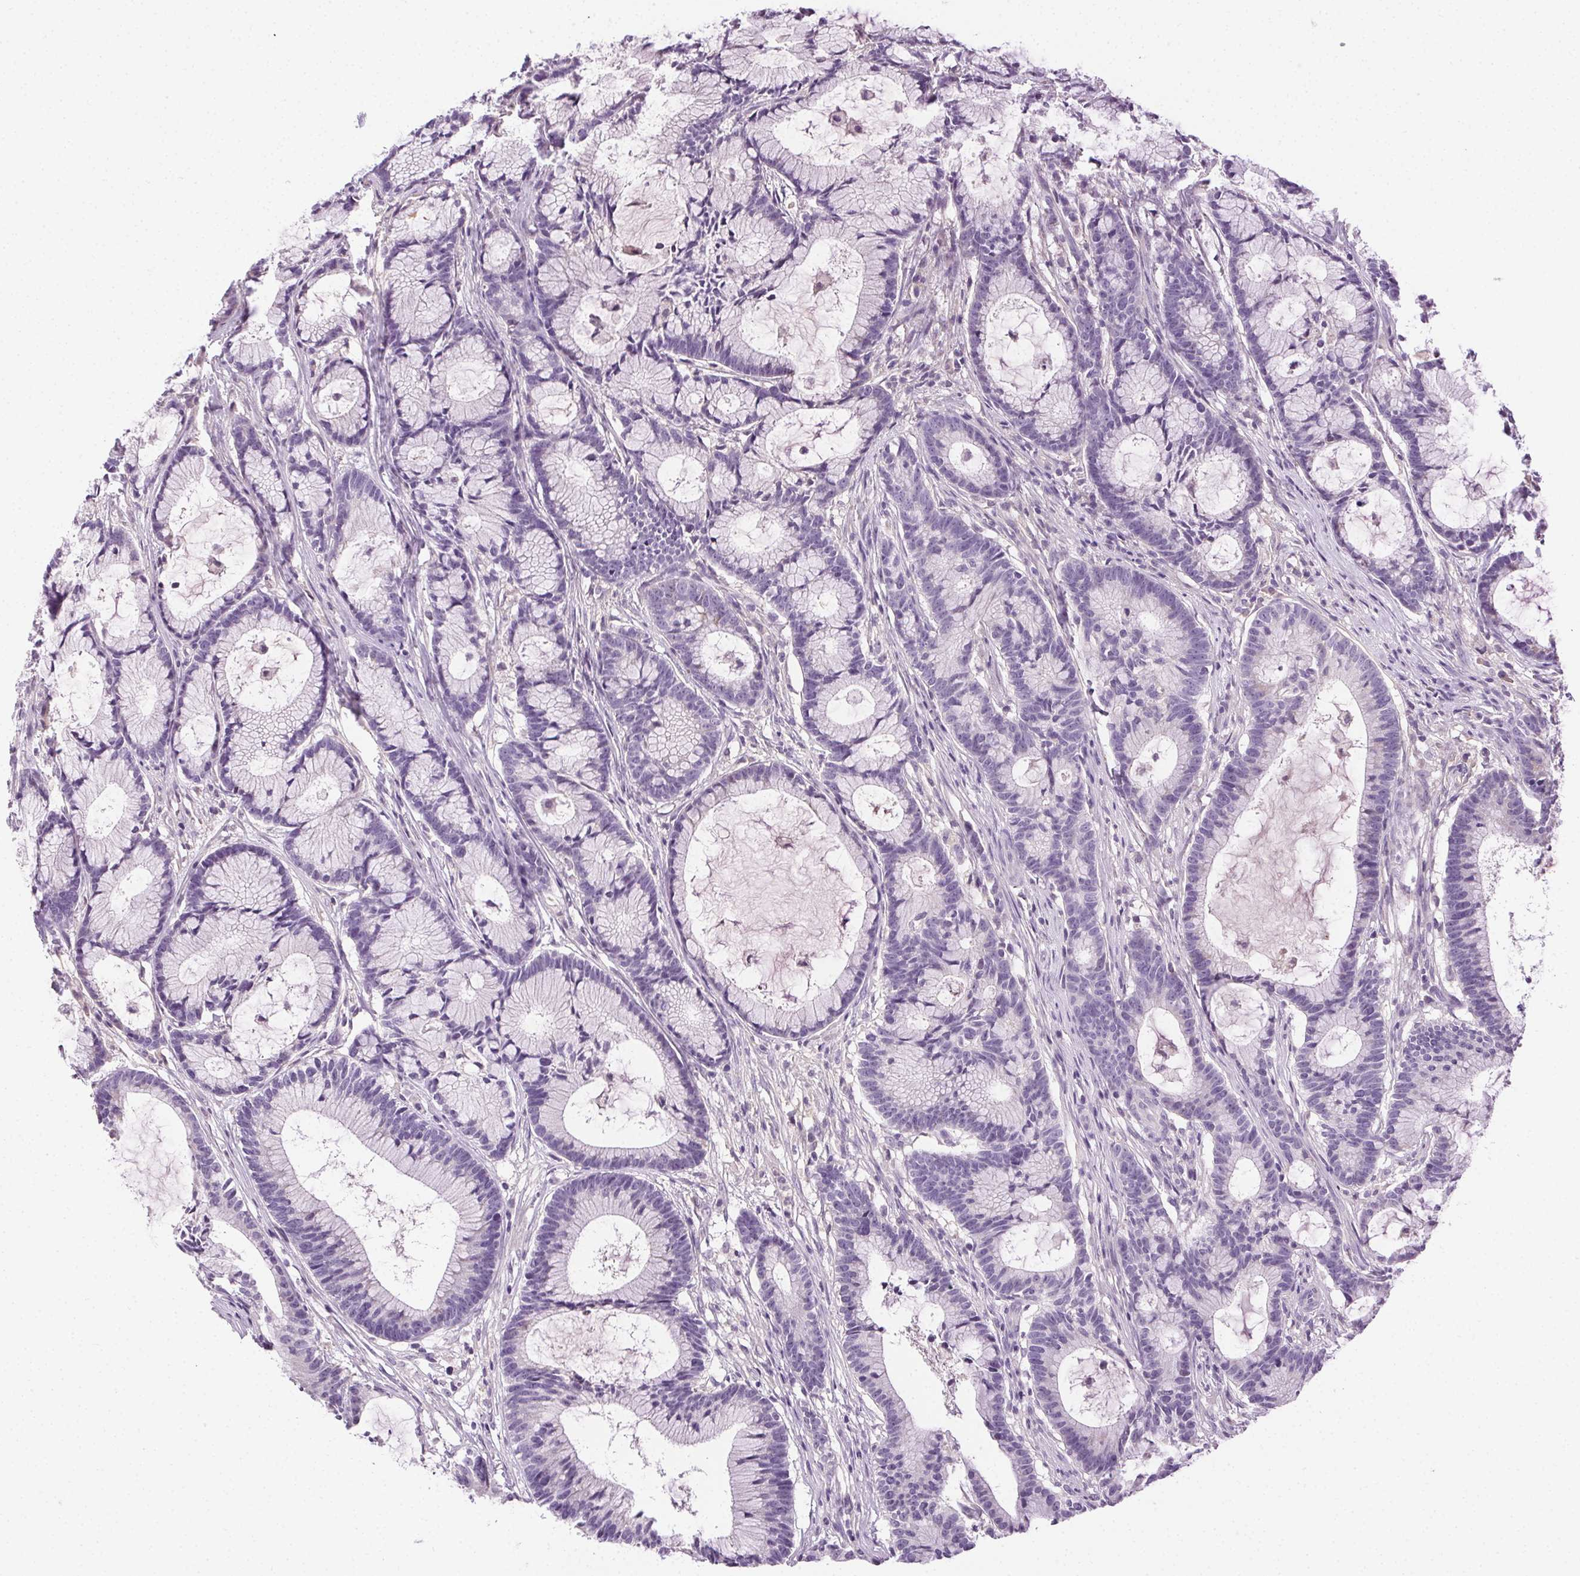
{"staining": {"intensity": "negative", "quantity": "none", "location": "none"}, "tissue": "colorectal cancer", "cell_type": "Tumor cells", "image_type": "cancer", "snomed": [{"axis": "morphology", "description": "Adenocarcinoma, NOS"}, {"axis": "topography", "description": "Colon"}], "caption": "DAB (3,3'-diaminobenzidine) immunohistochemical staining of colorectal cancer demonstrates no significant positivity in tumor cells.", "gene": "BPIFB2", "patient": {"sex": "female", "age": 78}}